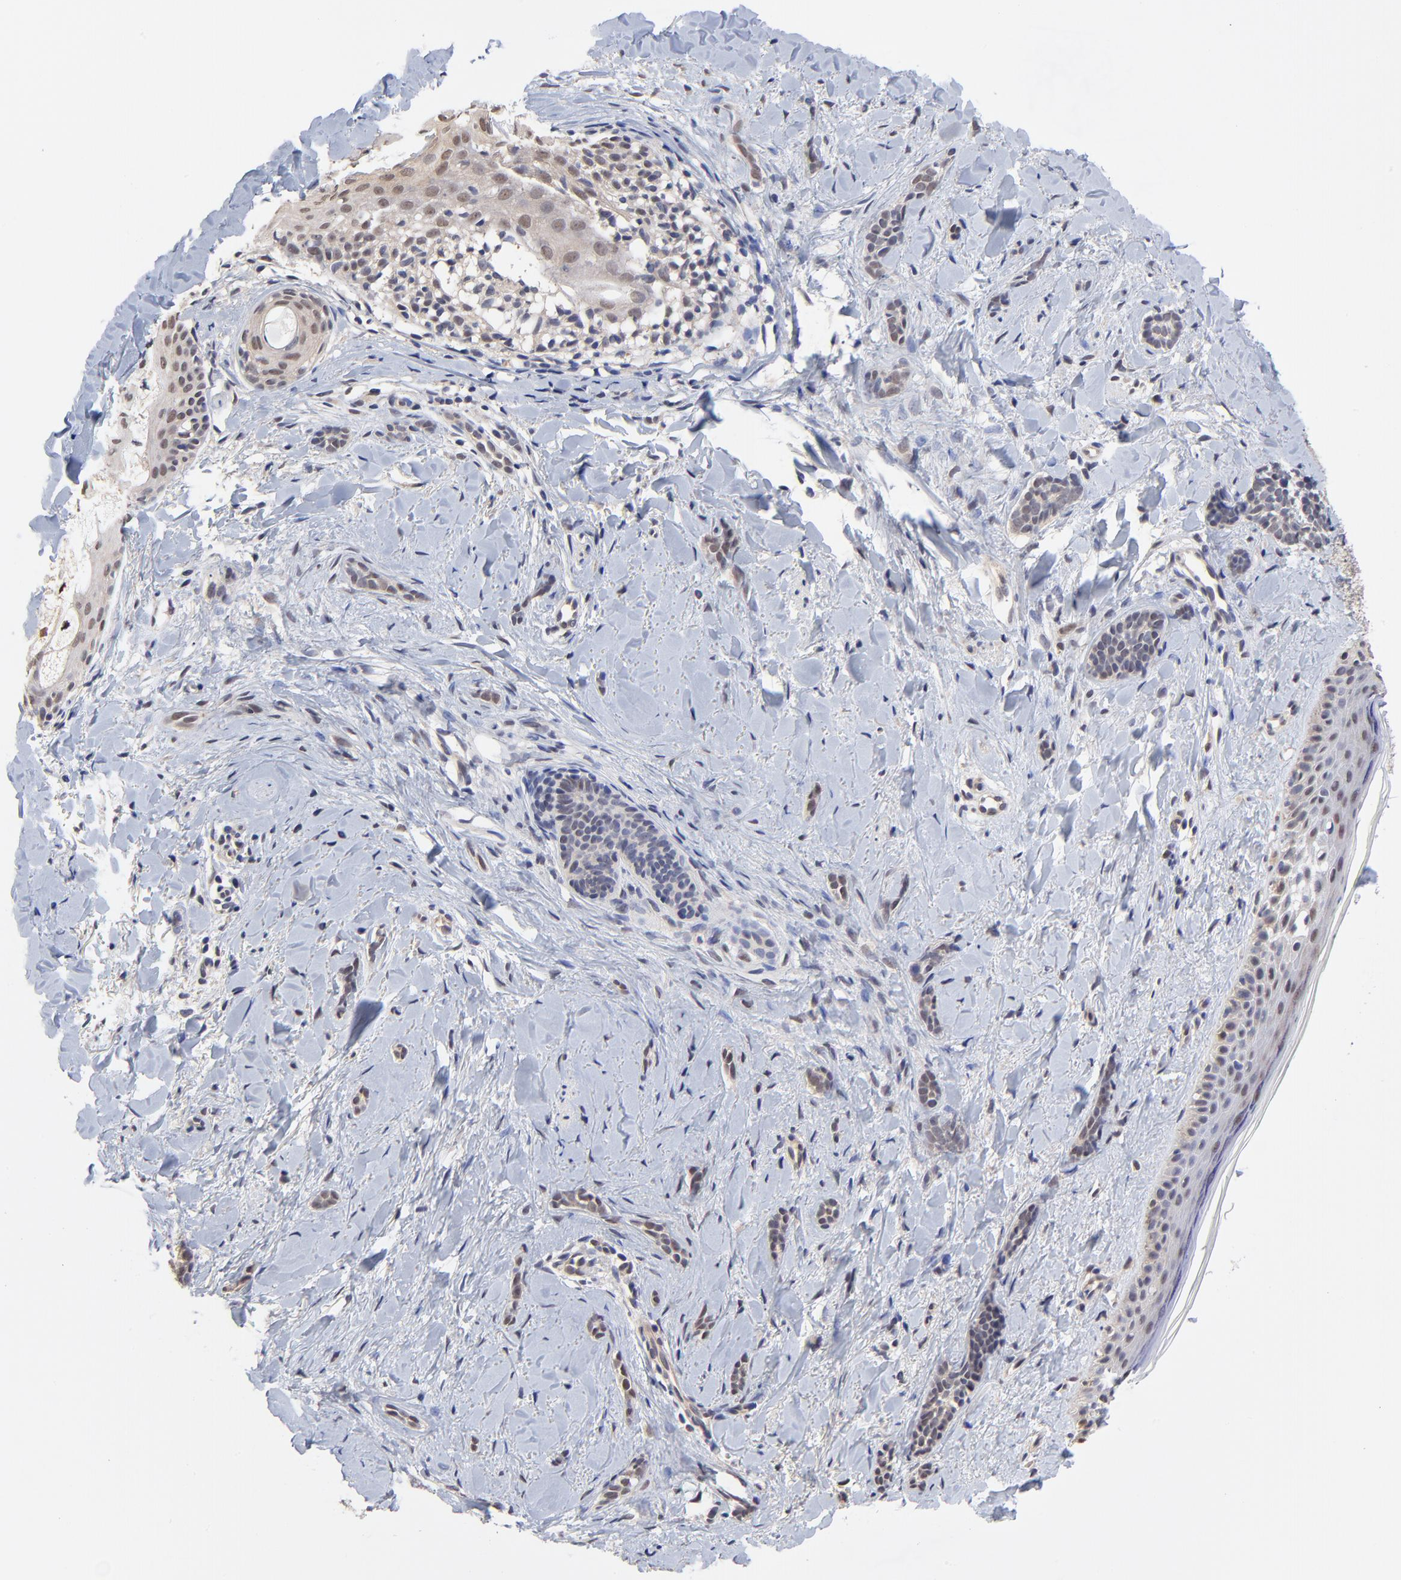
{"staining": {"intensity": "weak", "quantity": "<25%", "location": "nuclear"}, "tissue": "skin cancer", "cell_type": "Tumor cells", "image_type": "cancer", "snomed": [{"axis": "morphology", "description": "Basal cell carcinoma"}, {"axis": "topography", "description": "Skin"}], "caption": "Photomicrograph shows no significant protein expression in tumor cells of skin cancer (basal cell carcinoma). (DAB (3,3'-diaminobenzidine) immunohistochemistry (IHC) with hematoxylin counter stain).", "gene": "TXNL1", "patient": {"sex": "female", "age": 37}}